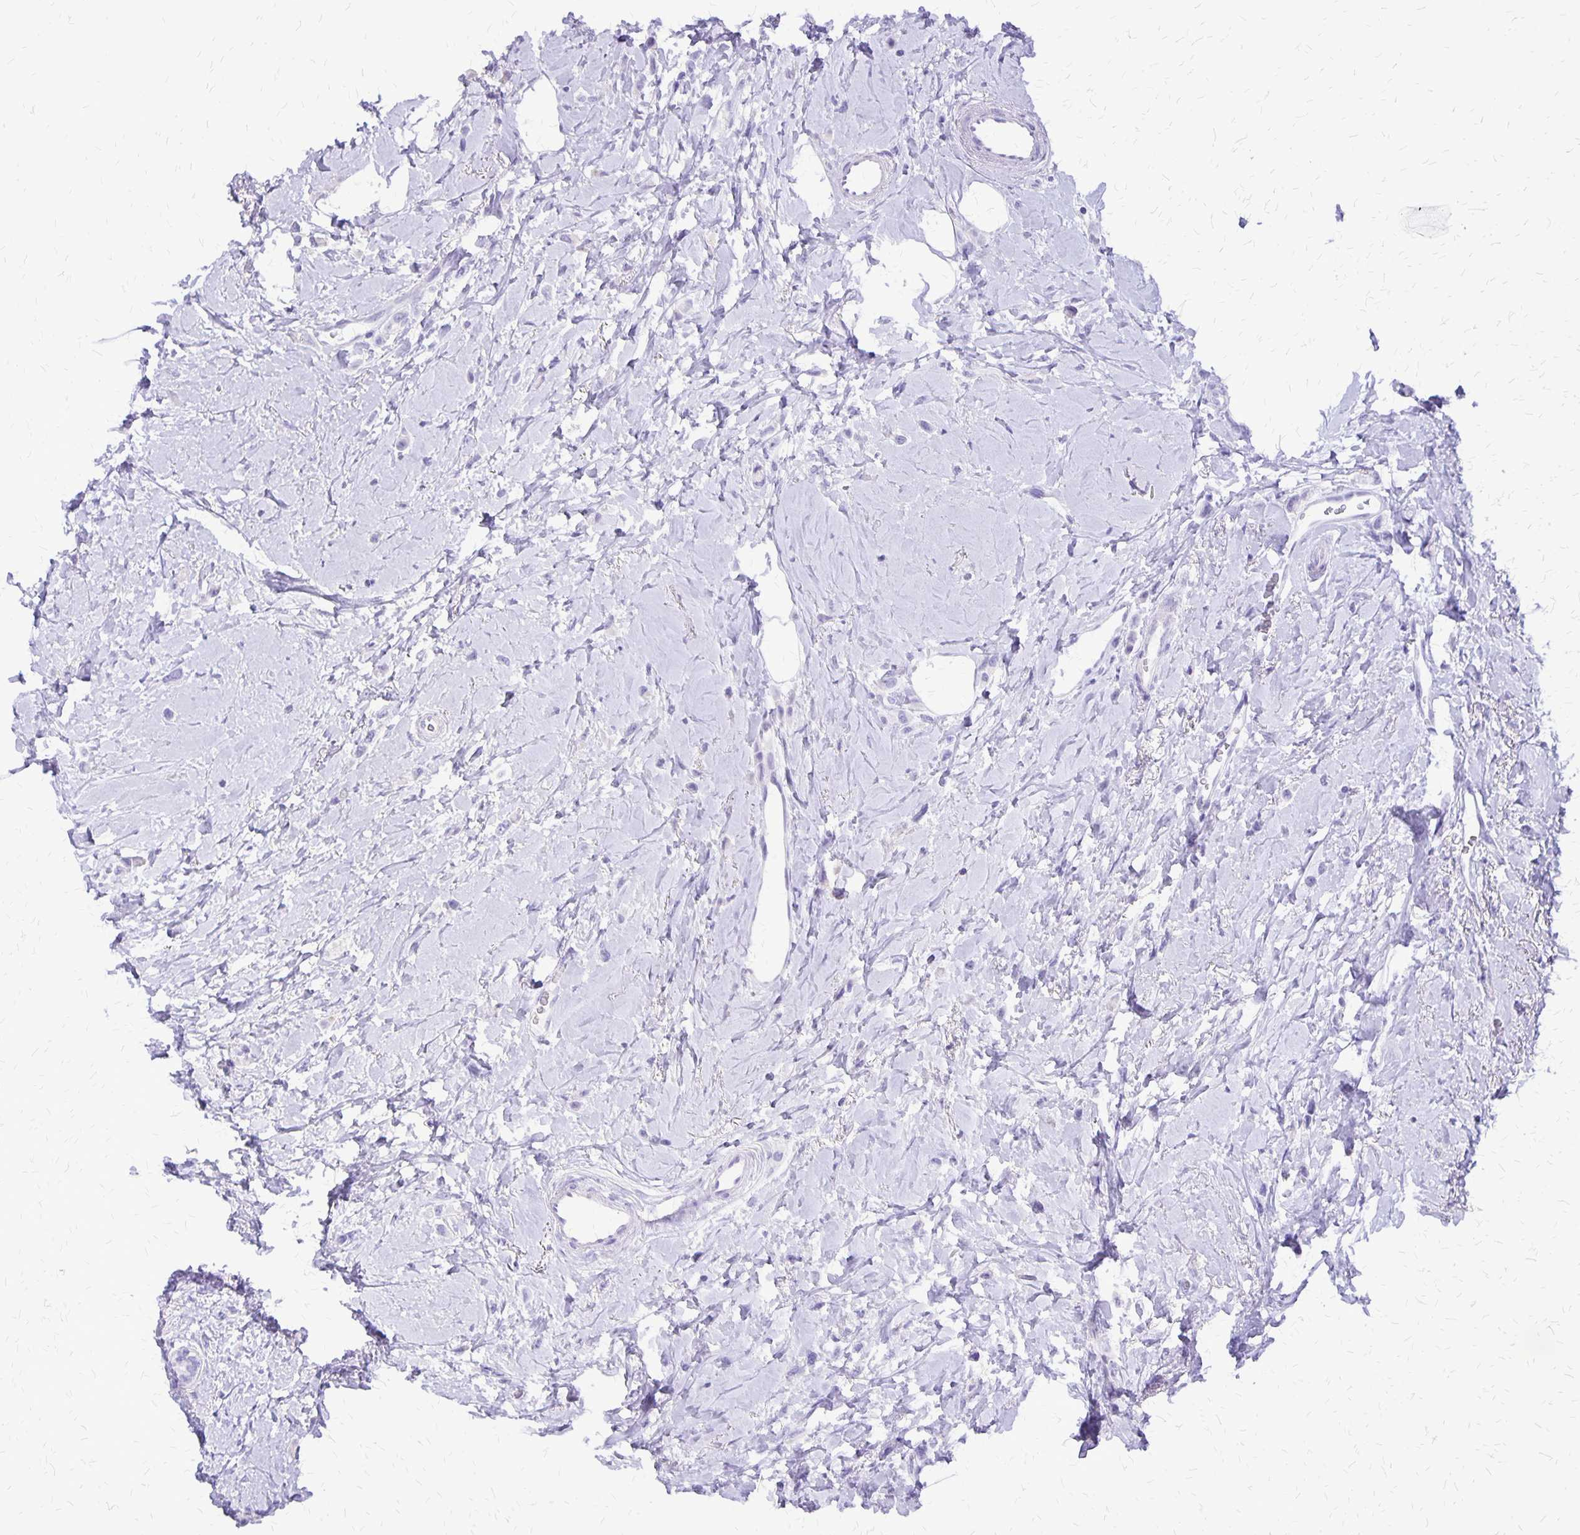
{"staining": {"intensity": "negative", "quantity": "none", "location": "none"}, "tissue": "breast cancer", "cell_type": "Tumor cells", "image_type": "cancer", "snomed": [{"axis": "morphology", "description": "Lobular carcinoma"}, {"axis": "topography", "description": "Breast"}], "caption": "Protein analysis of breast cancer (lobular carcinoma) shows no significant positivity in tumor cells.", "gene": "SLC13A2", "patient": {"sex": "female", "age": 66}}